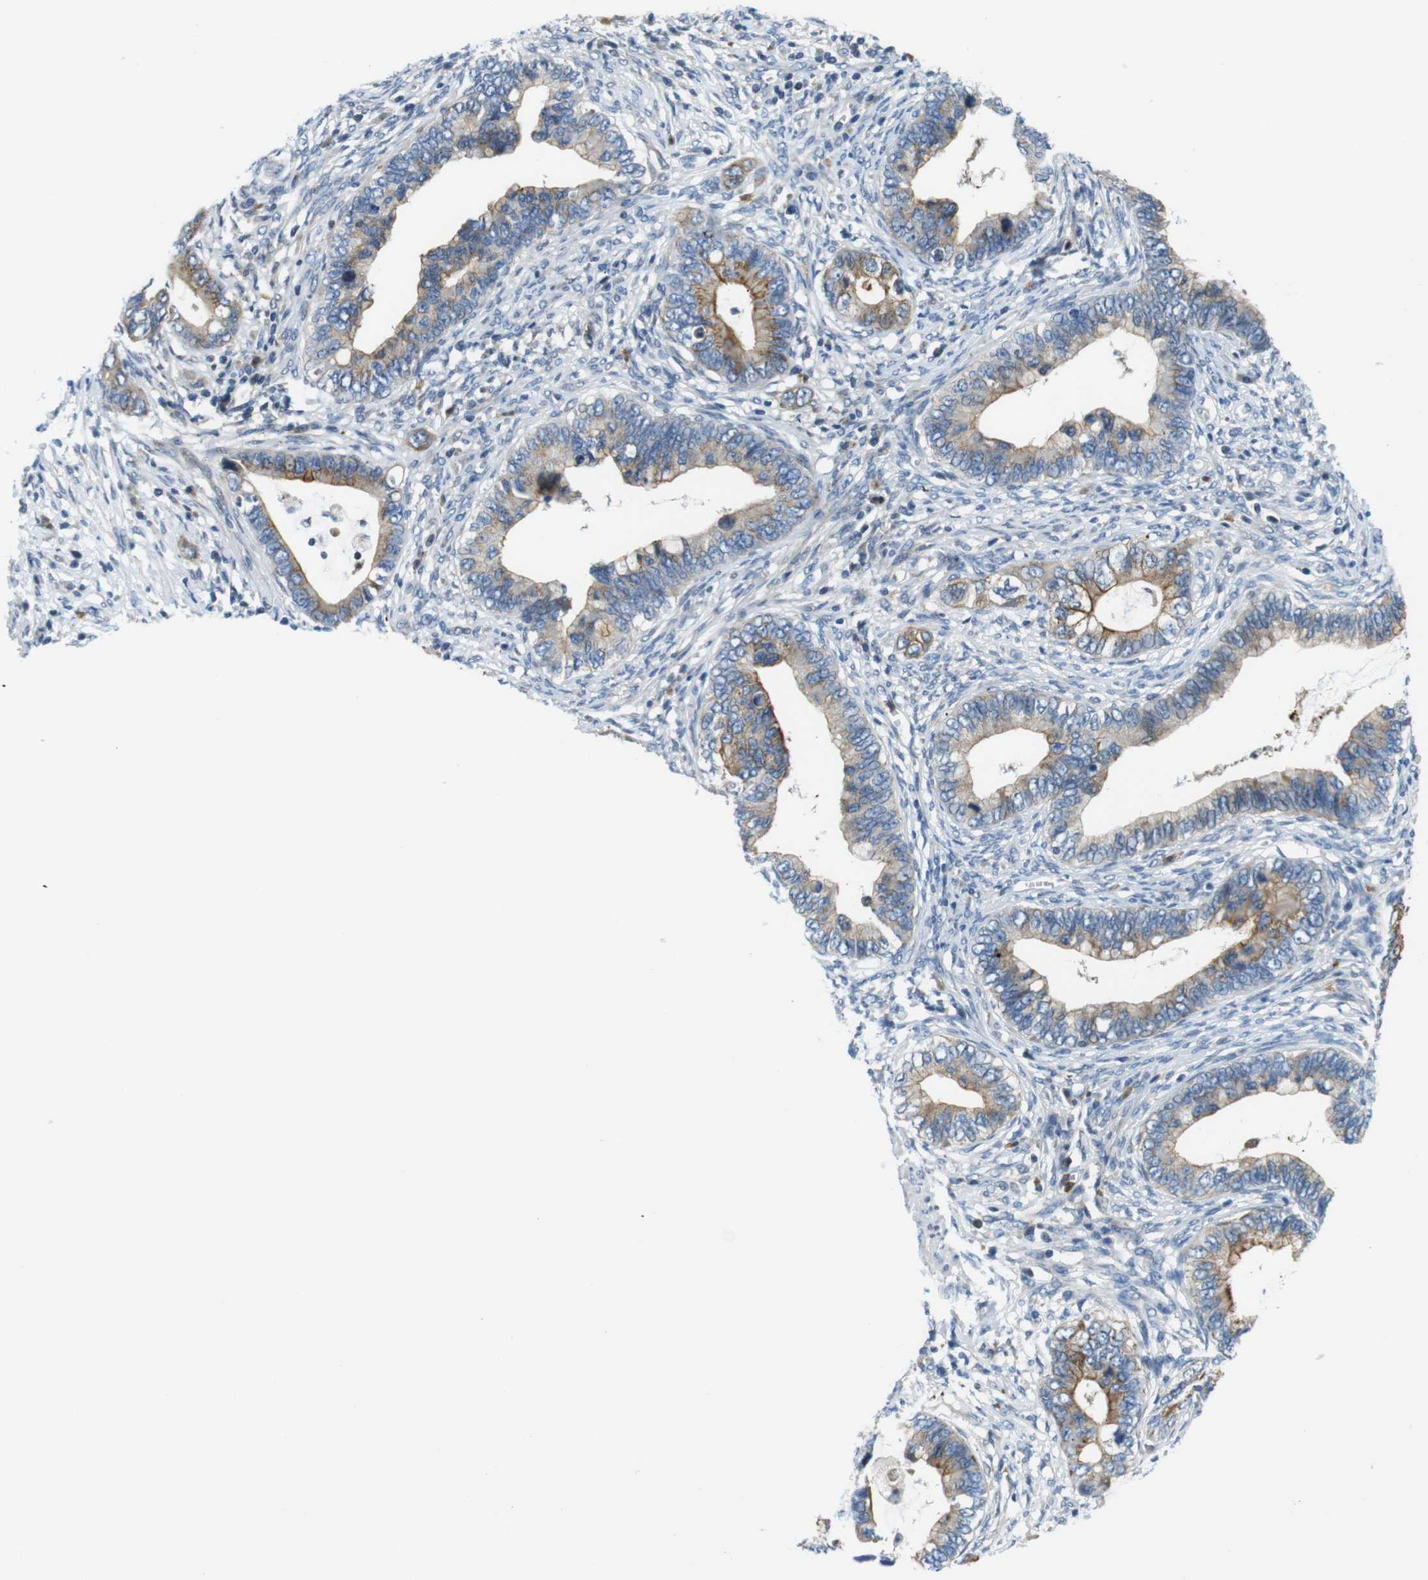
{"staining": {"intensity": "moderate", "quantity": "25%-75%", "location": "cytoplasmic/membranous"}, "tissue": "cervical cancer", "cell_type": "Tumor cells", "image_type": "cancer", "snomed": [{"axis": "morphology", "description": "Adenocarcinoma, NOS"}, {"axis": "topography", "description": "Cervix"}], "caption": "Immunohistochemistry (IHC) (DAB (3,3'-diaminobenzidine)) staining of human adenocarcinoma (cervical) reveals moderate cytoplasmic/membranous protein positivity in approximately 25%-75% of tumor cells. Immunohistochemistry (IHC) stains the protein in brown and the nuclei are stained blue.", "gene": "ZDHHC3", "patient": {"sex": "female", "age": 44}}